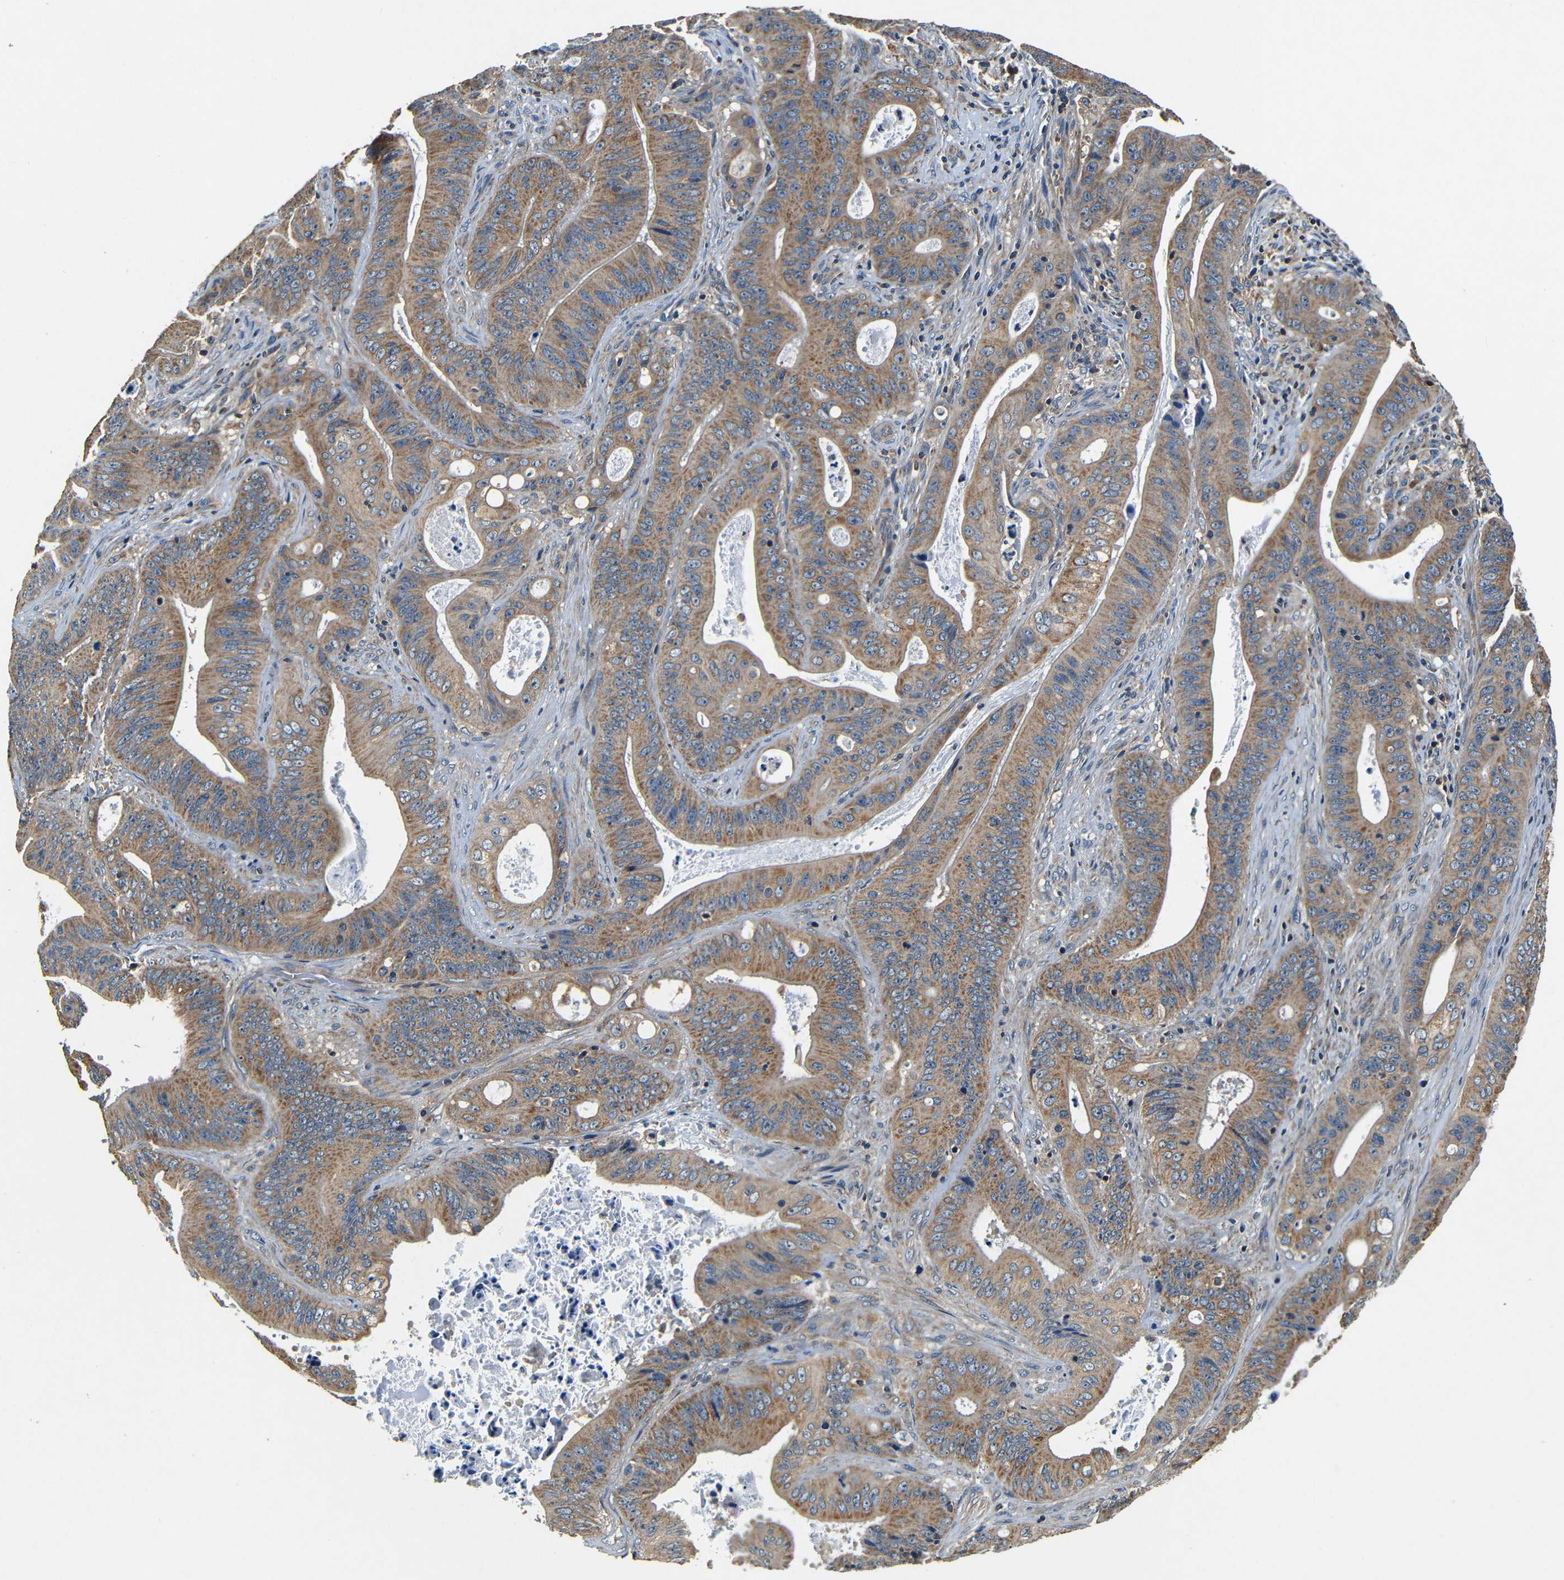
{"staining": {"intensity": "moderate", "quantity": ">75%", "location": "cytoplasmic/membranous"}, "tissue": "pancreatic cancer", "cell_type": "Tumor cells", "image_type": "cancer", "snomed": [{"axis": "morphology", "description": "Normal tissue, NOS"}, {"axis": "topography", "description": "Lymph node"}], "caption": "Moderate cytoplasmic/membranous staining is appreciated in approximately >75% of tumor cells in pancreatic cancer. The protein of interest is shown in brown color, while the nuclei are stained blue.", "gene": "MTX1", "patient": {"sex": "male", "age": 62}}